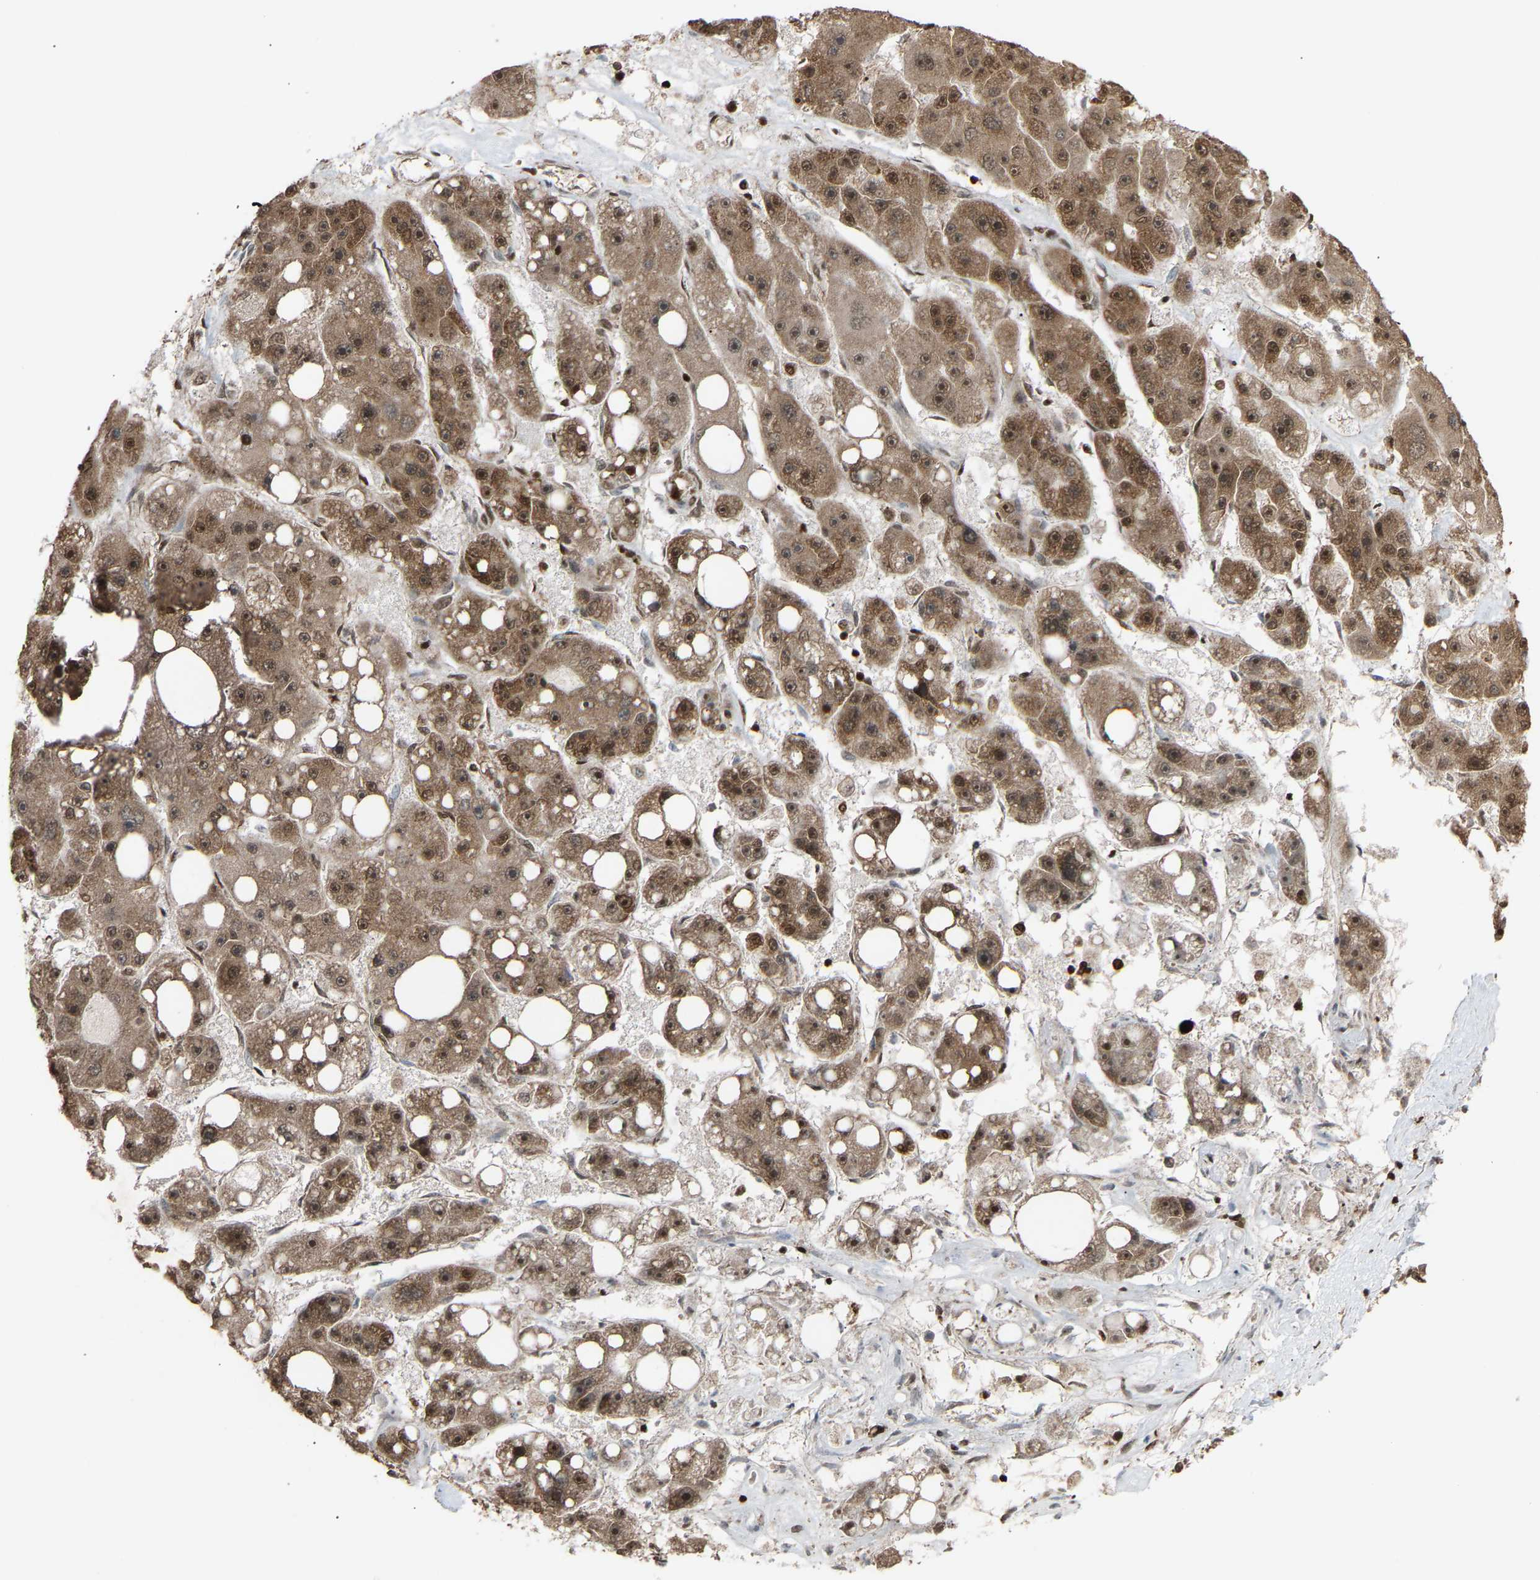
{"staining": {"intensity": "moderate", "quantity": ">75%", "location": "cytoplasmic/membranous,nuclear"}, "tissue": "liver cancer", "cell_type": "Tumor cells", "image_type": "cancer", "snomed": [{"axis": "morphology", "description": "Carcinoma, Hepatocellular, NOS"}, {"axis": "topography", "description": "Liver"}], "caption": "Human liver cancer stained with a brown dye displays moderate cytoplasmic/membranous and nuclear positive staining in approximately >75% of tumor cells.", "gene": "ALYREF", "patient": {"sex": "female", "age": 61}}